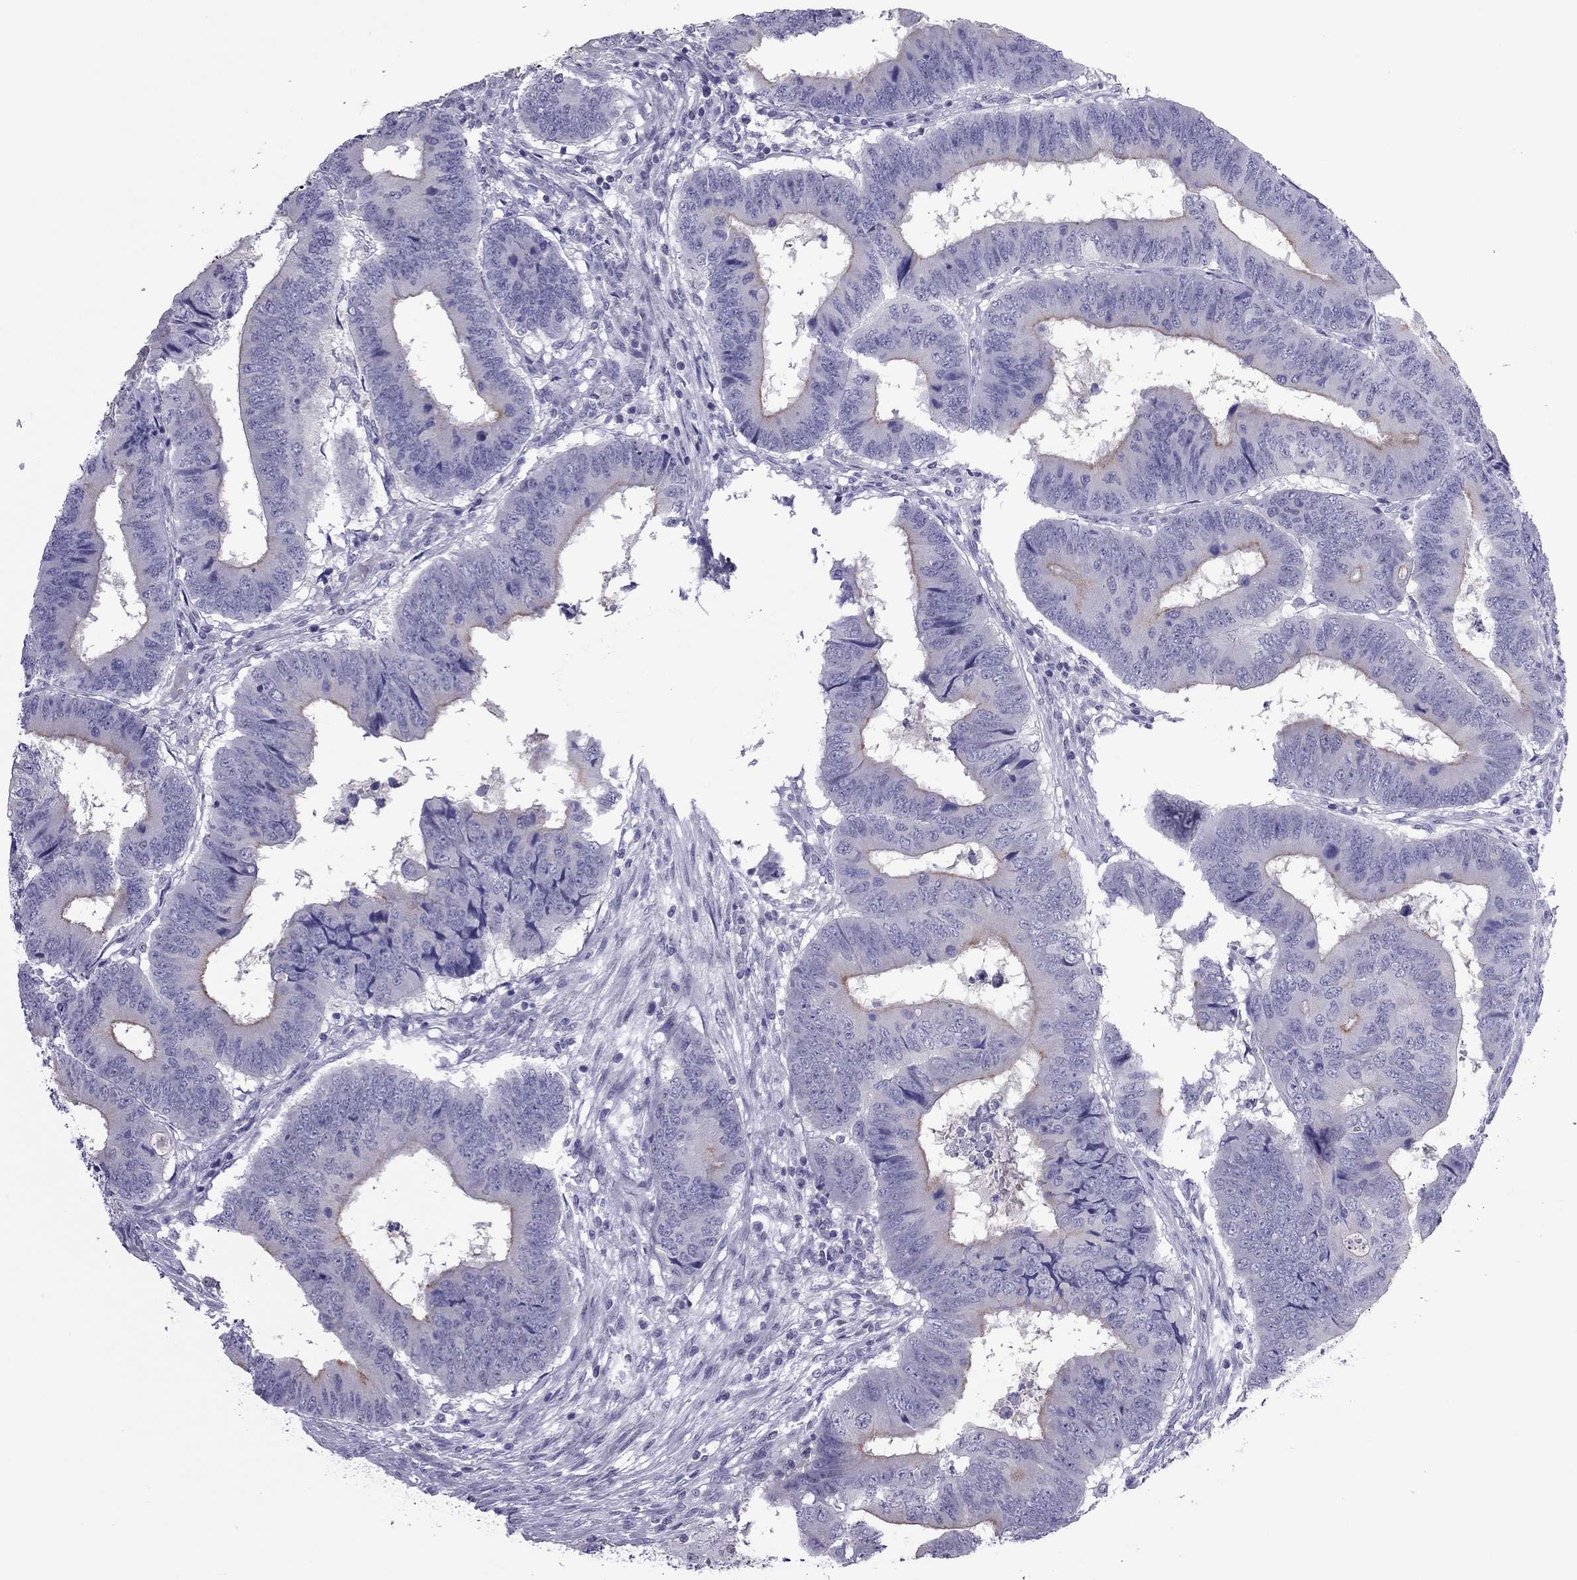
{"staining": {"intensity": "moderate", "quantity": "<25%", "location": "cytoplasmic/membranous"}, "tissue": "colorectal cancer", "cell_type": "Tumor cells", "image_type": "cancer", "snomed": [{"axis": "morphology", "description": "Adenocarcinoma, NOS"}, {"axis": "topography", "description": "Colon"}], "caption": "Immunohistochemical staining of human colorectal cancer (adenocarcinoma) demonstrates moderate cytoplasmic/membranous protein expression in approximately <25% of tumor cells.", "gene": "TEX14", "patient": {"sex": "male", "age": 53}}